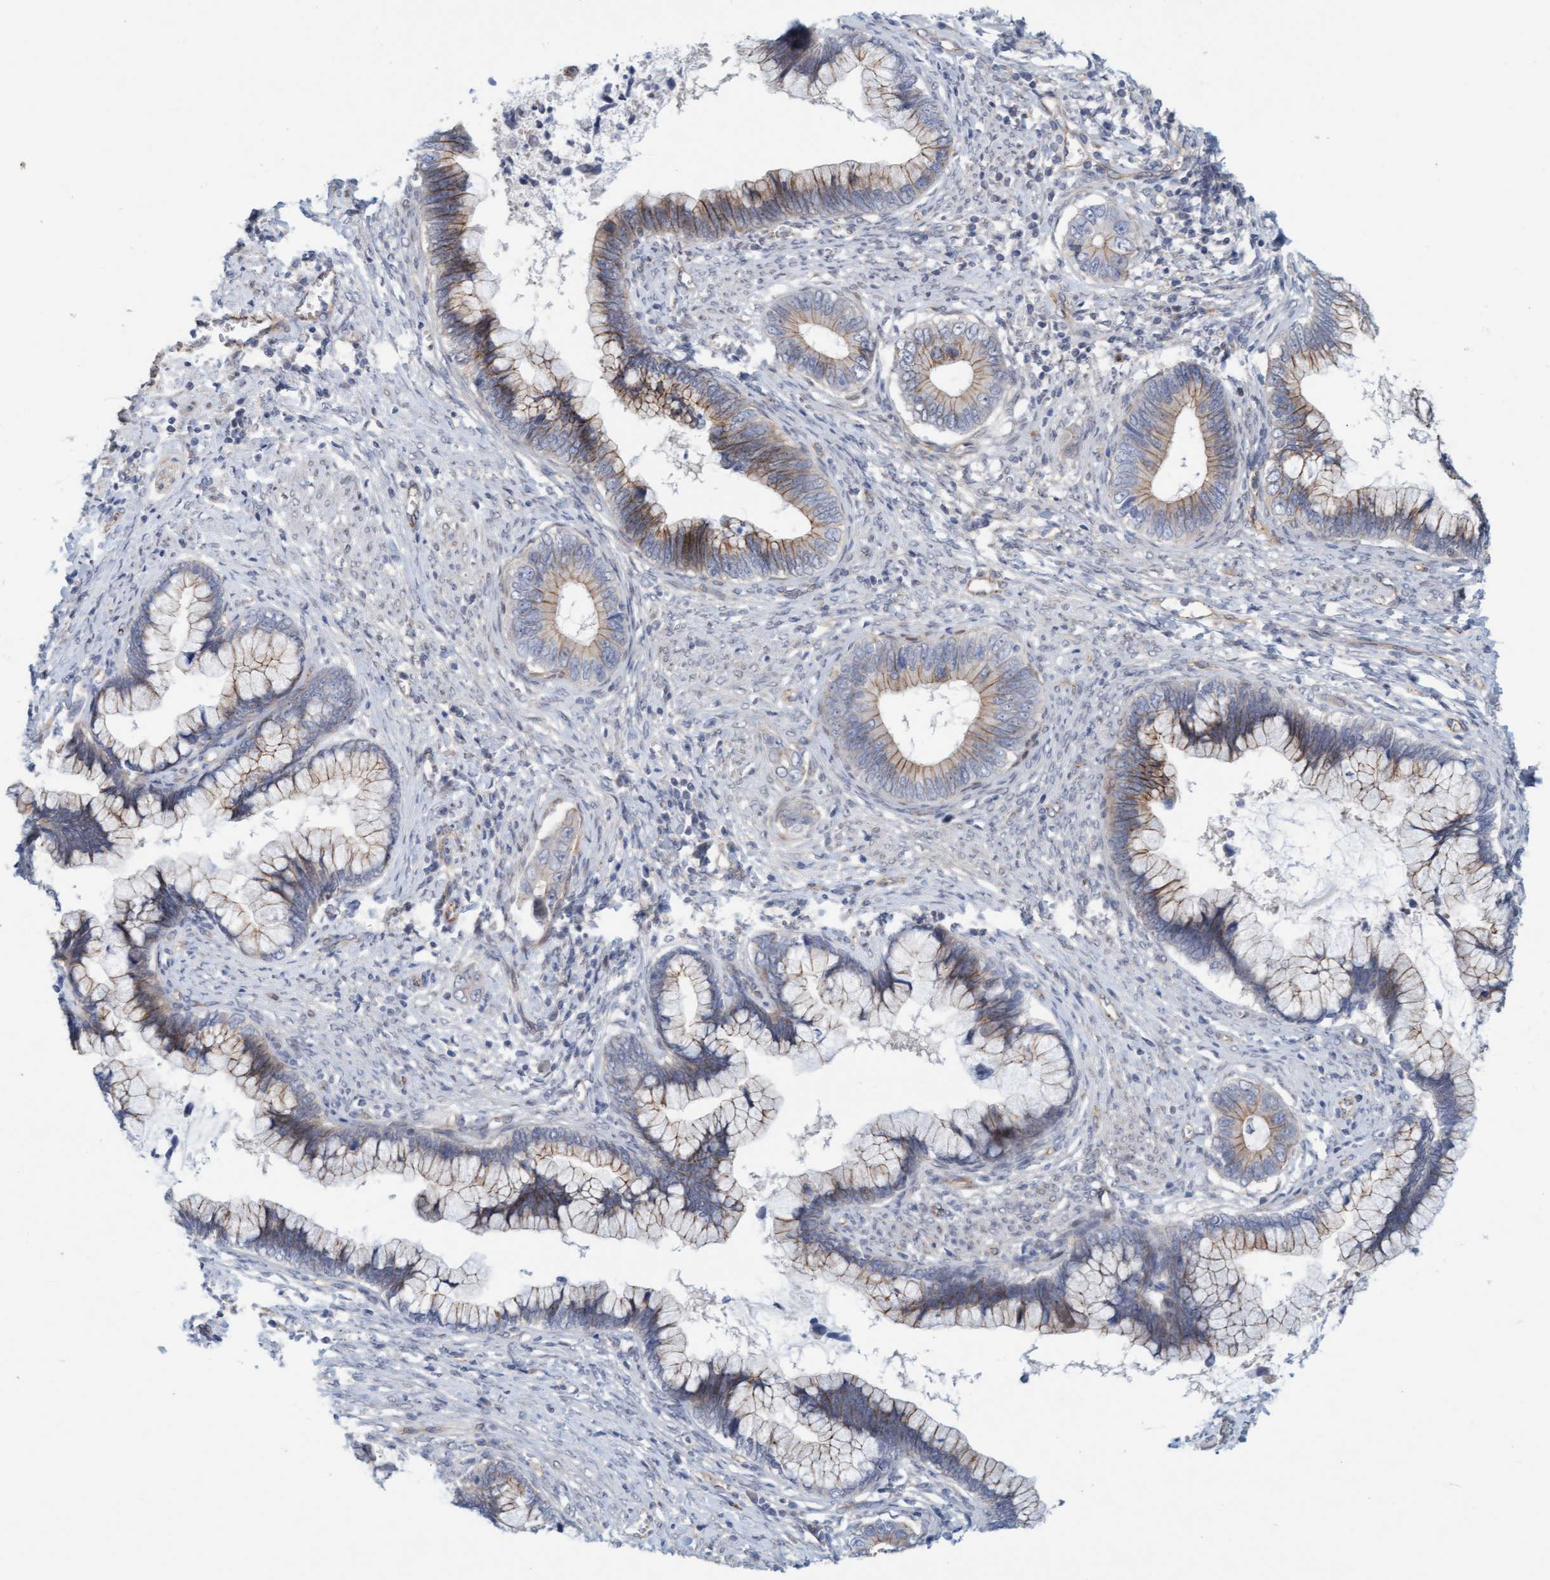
{"staining": {"intensity": "weak", "quantity": "<25%", "location": "cytoplasmic/membranous"}, "tissue": "cervical cancer", "cell_type": "Tumor cells", "image_type": "cancer", "snomed": [{"axis": "morphology", "description": "Adenocarcinoma, NOS"}, {"axis": "topography", "description": "Cervix"}], "caption": "An immunohistochemistry (IHC) photomicrograph of cervical adenocarcinoma is shown. There is no staining in tumor cells of cervical adenocarcinoma.", "gene": "KRBA2", "patient": {"sex": "female", "age": 44}}